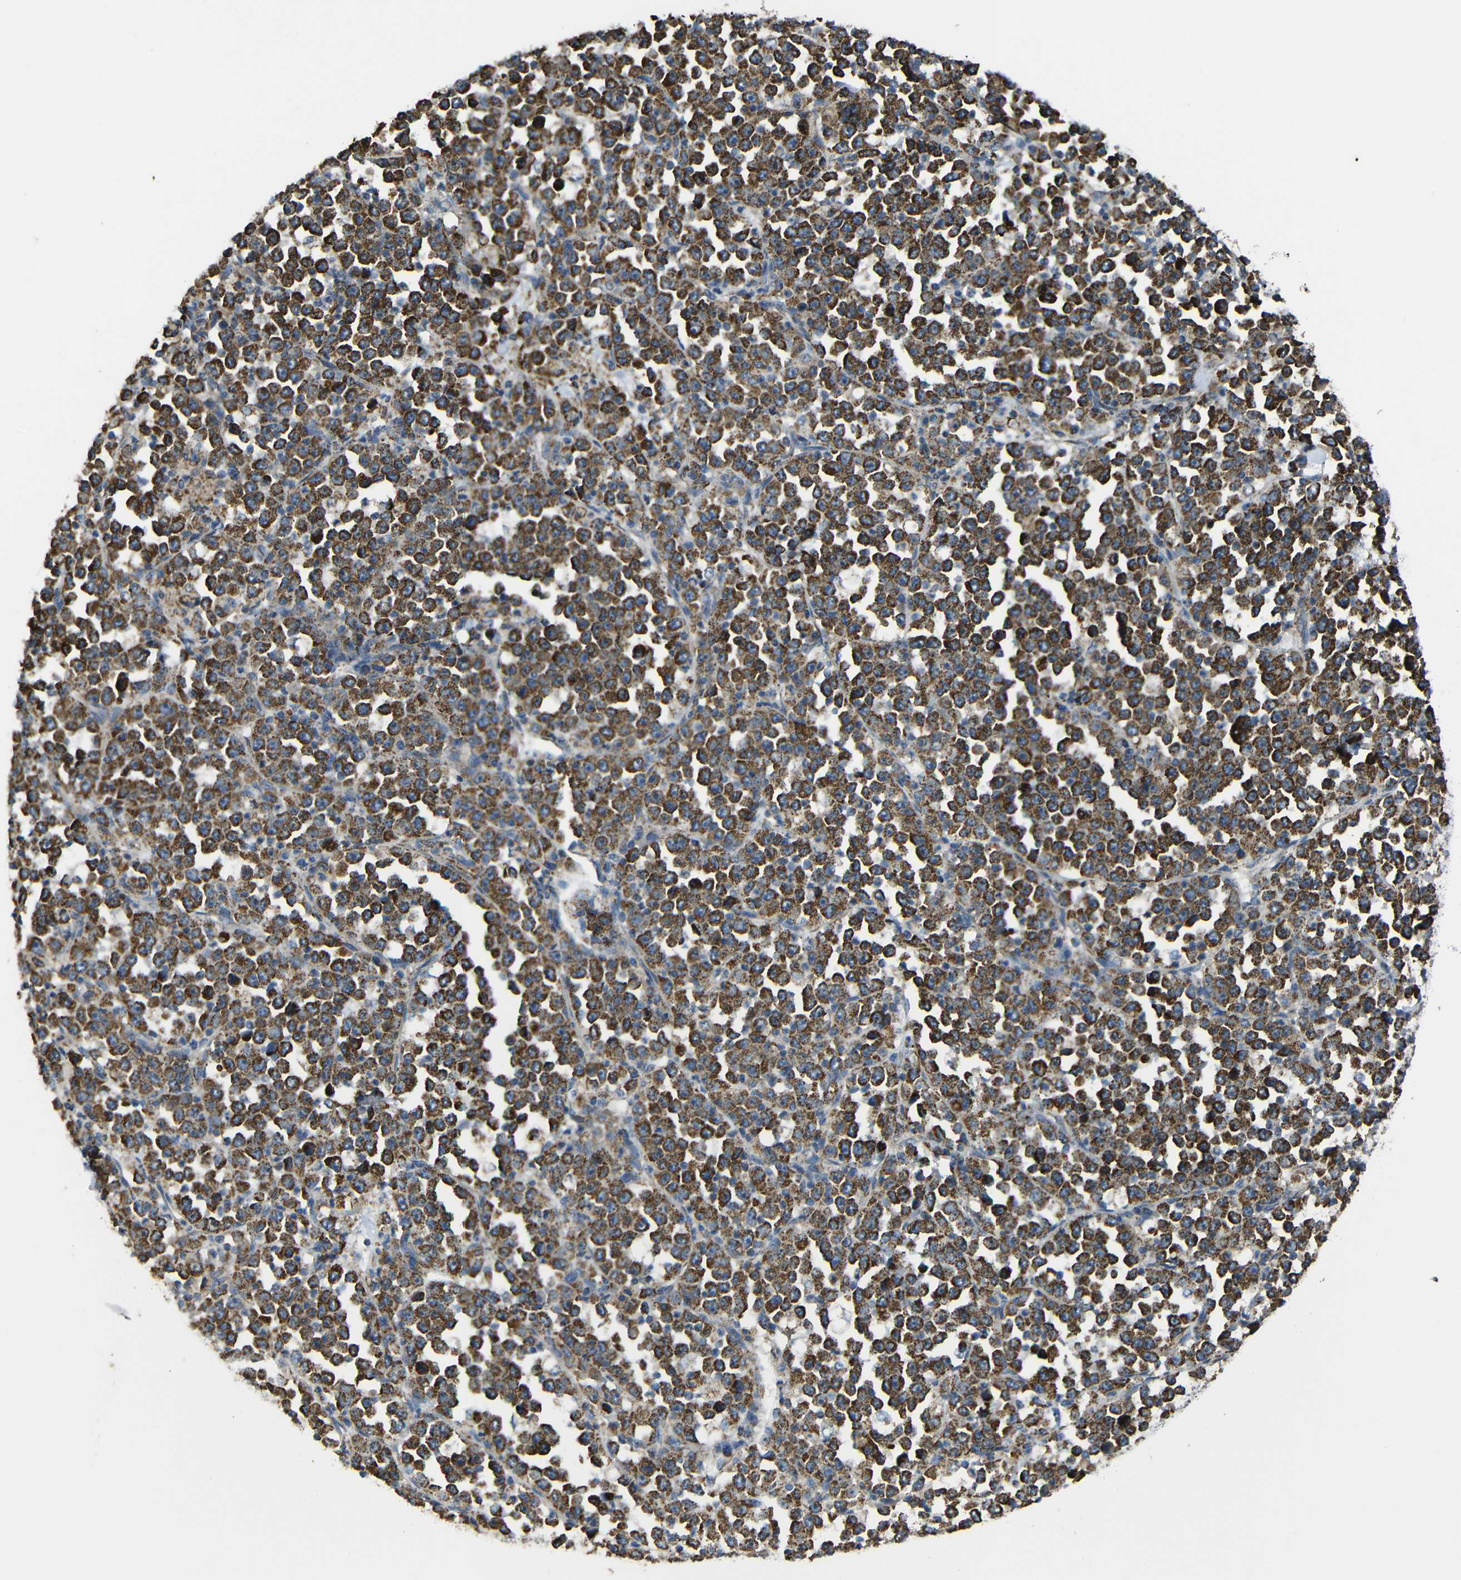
{"staining": {"intensity": "strong", "quantity": ">75%", "location": "cytoplasmic/membranous"}, "tissue": "stomach cancer", "cell_type": "Tumor cells", "image_type": "cancer", "snomed": [{"axis": "morphology", "description": "Normal tissue, NOS"}, {"axis": "morphology", "description": "Adenocarcinoma, NOS"}, {"axis": "topography", "description": "Stomach, upper"}, {"axis": "topography", "description": "Stomach"}], "caption": "Immunohistochemical staining of human adenocarcinoma (stomach) exhibits high levels of strong cytoplasmic/membranous protein positivity in approximately >75% of tumor cells.", "gene": "NR3C2", "patient": {"sex": "male", "age": 59}}